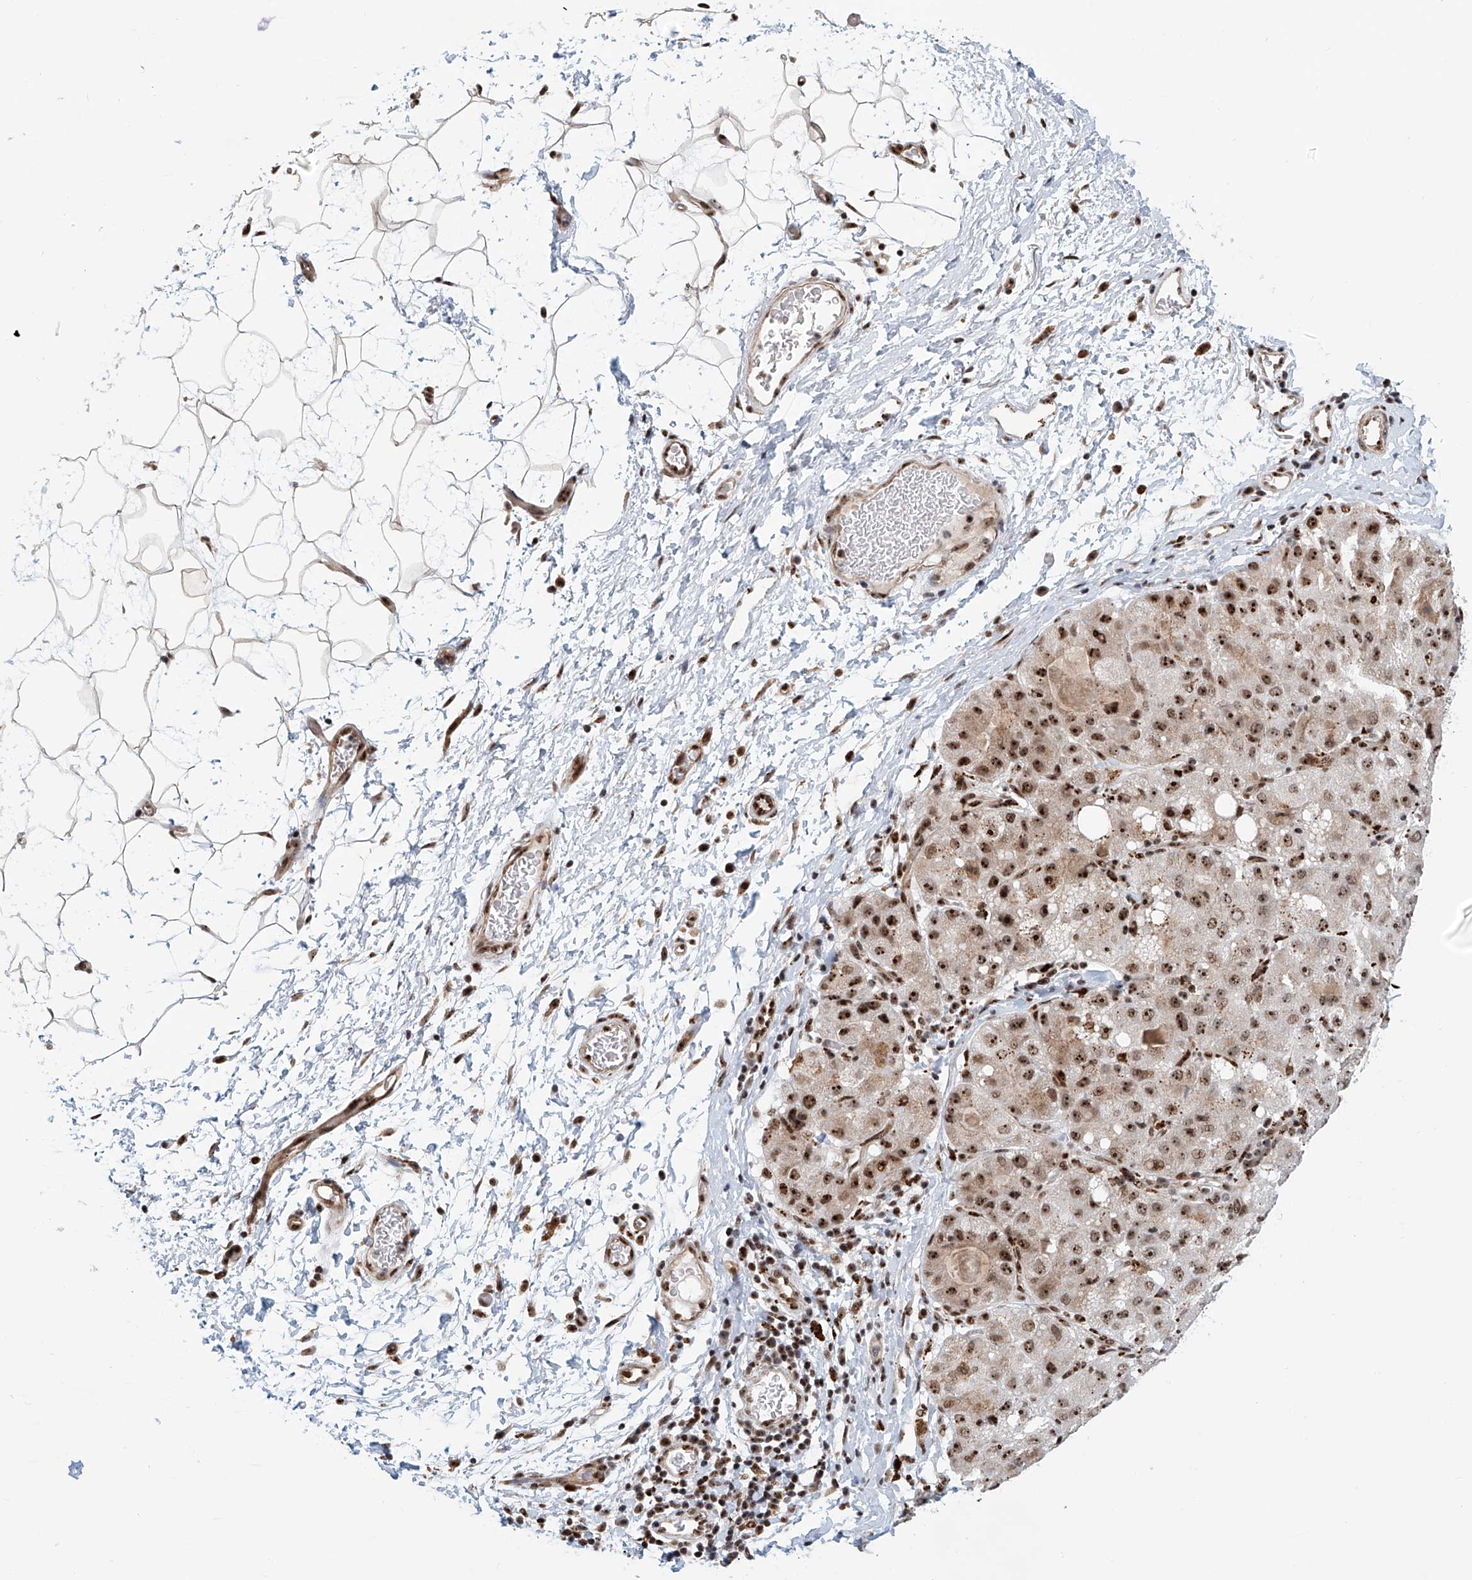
{"staining": {"intensity": "strong", "quantity": ">75%", "location": "cytoplasmic/membranous,nuclear"}, "tissue": "liver cancer", "cell_type": "Tumor cells", "image_type": "cancer", "snomed": [{"axis": "morphology", "description": "Carcinoma, Hepatocellular, NOS"}, {"axis": "topography", "description": "Liver"}], "caption": "Protein expression analysis of liver hepatocellular carcinoma exhibits strong cytoplasmic/membranous and nuclear positivity in approximately >75% of tumor cells. The protein is shown in brown color, while the nuclei are stained blue.", "gene": "PRUNE2", "patient": {"sex": "male", "age": 80}}